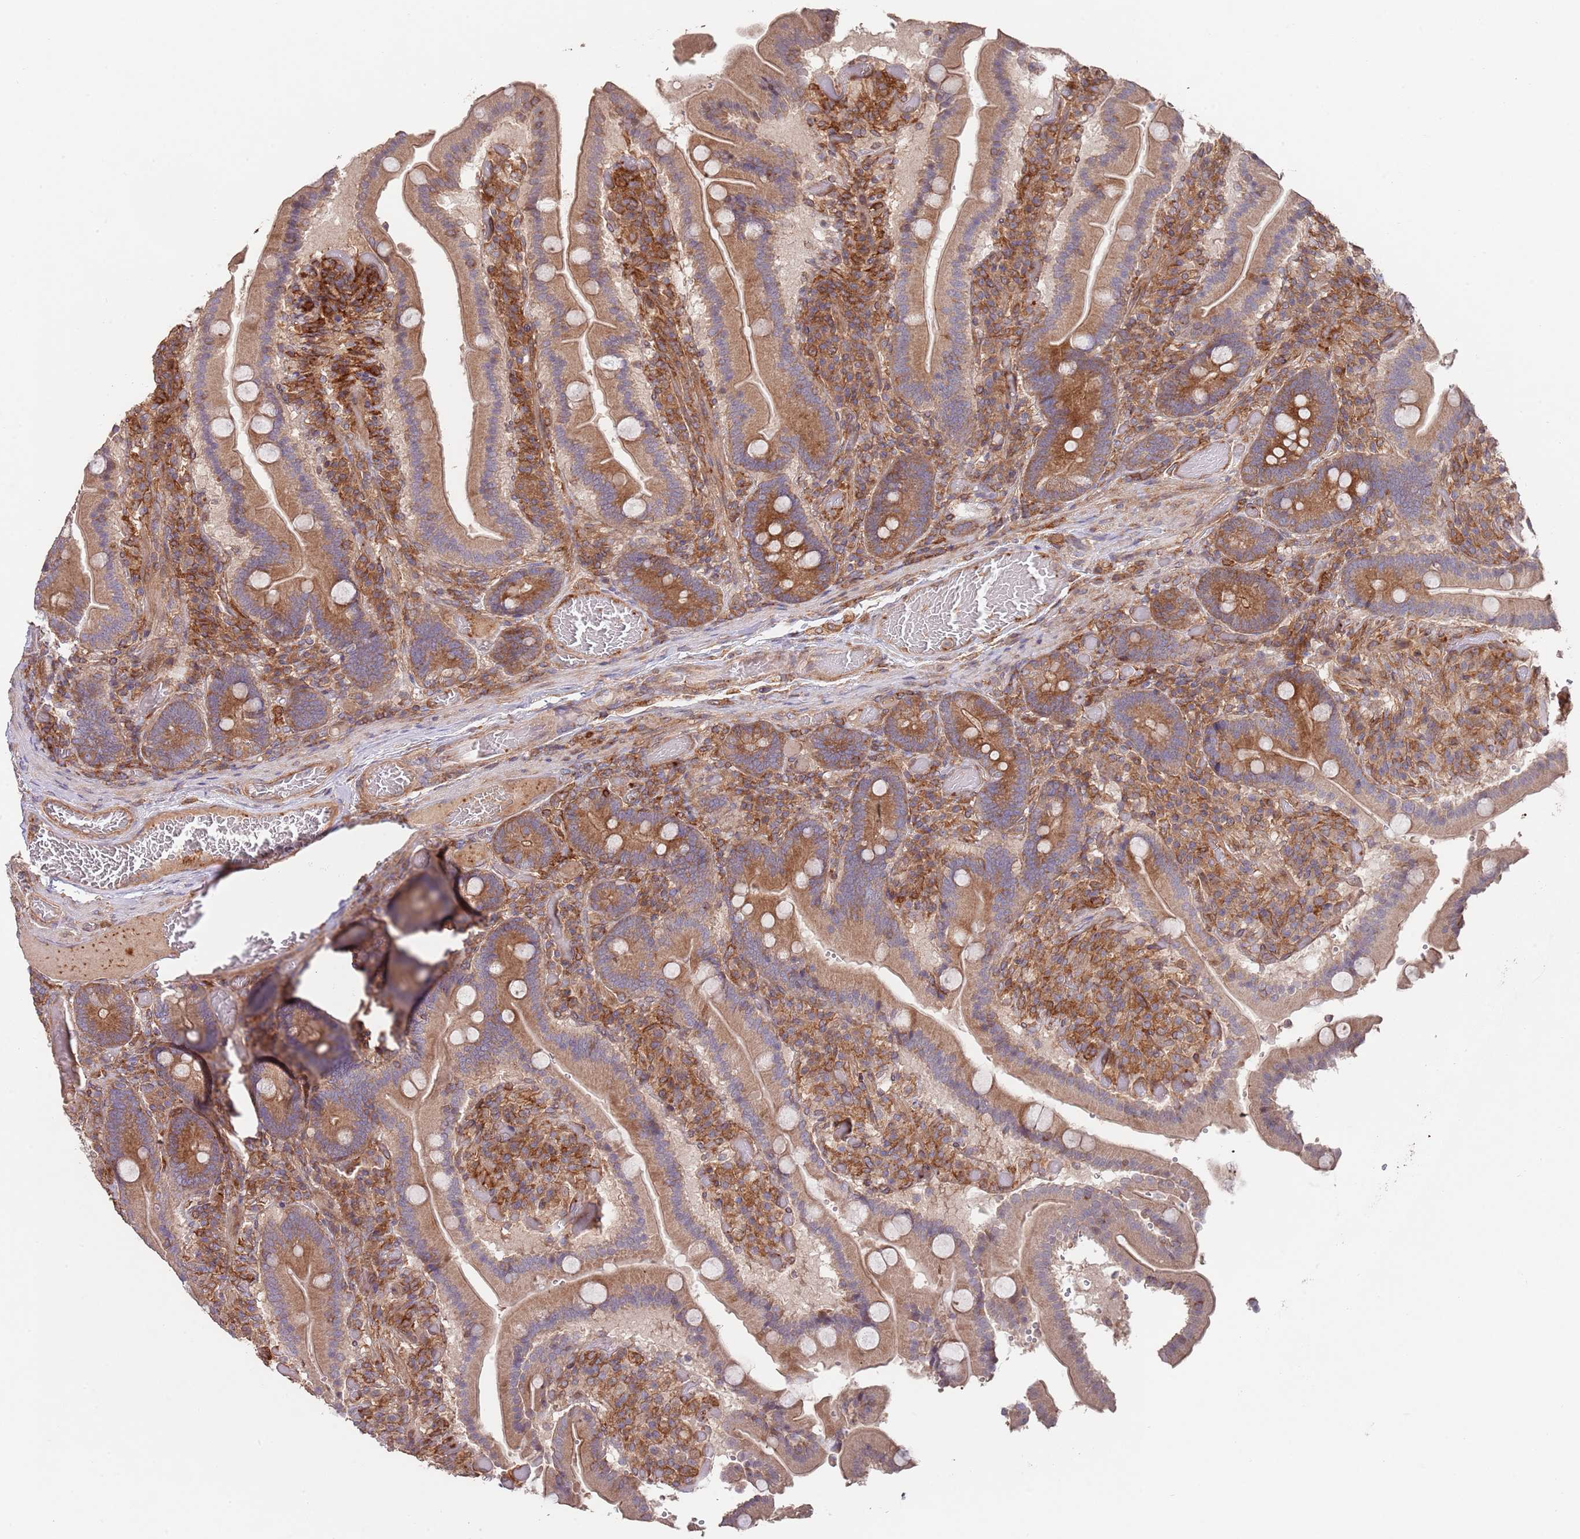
{"staining": {"intensity": "moderate", "quantity": ">75%", "location": "cytoplasmic/membranous"}, "tissue": "duodenum", "cell_type": "Glandular cells", "image_type": "normal", "snomed": [{"axis": "morphology", "description": "Normal tissue, NOS"}, {"axis": "topography", "description": "Duodenum"}], "caption": "Brown immunohistochemical staining in unremarkable human duodenum shows moderate cytoplasmic/membranous staining in approximately >75% of glandular cells.", "gene": "RNF19B", "patient": {"sex": "female", "age": 62}}